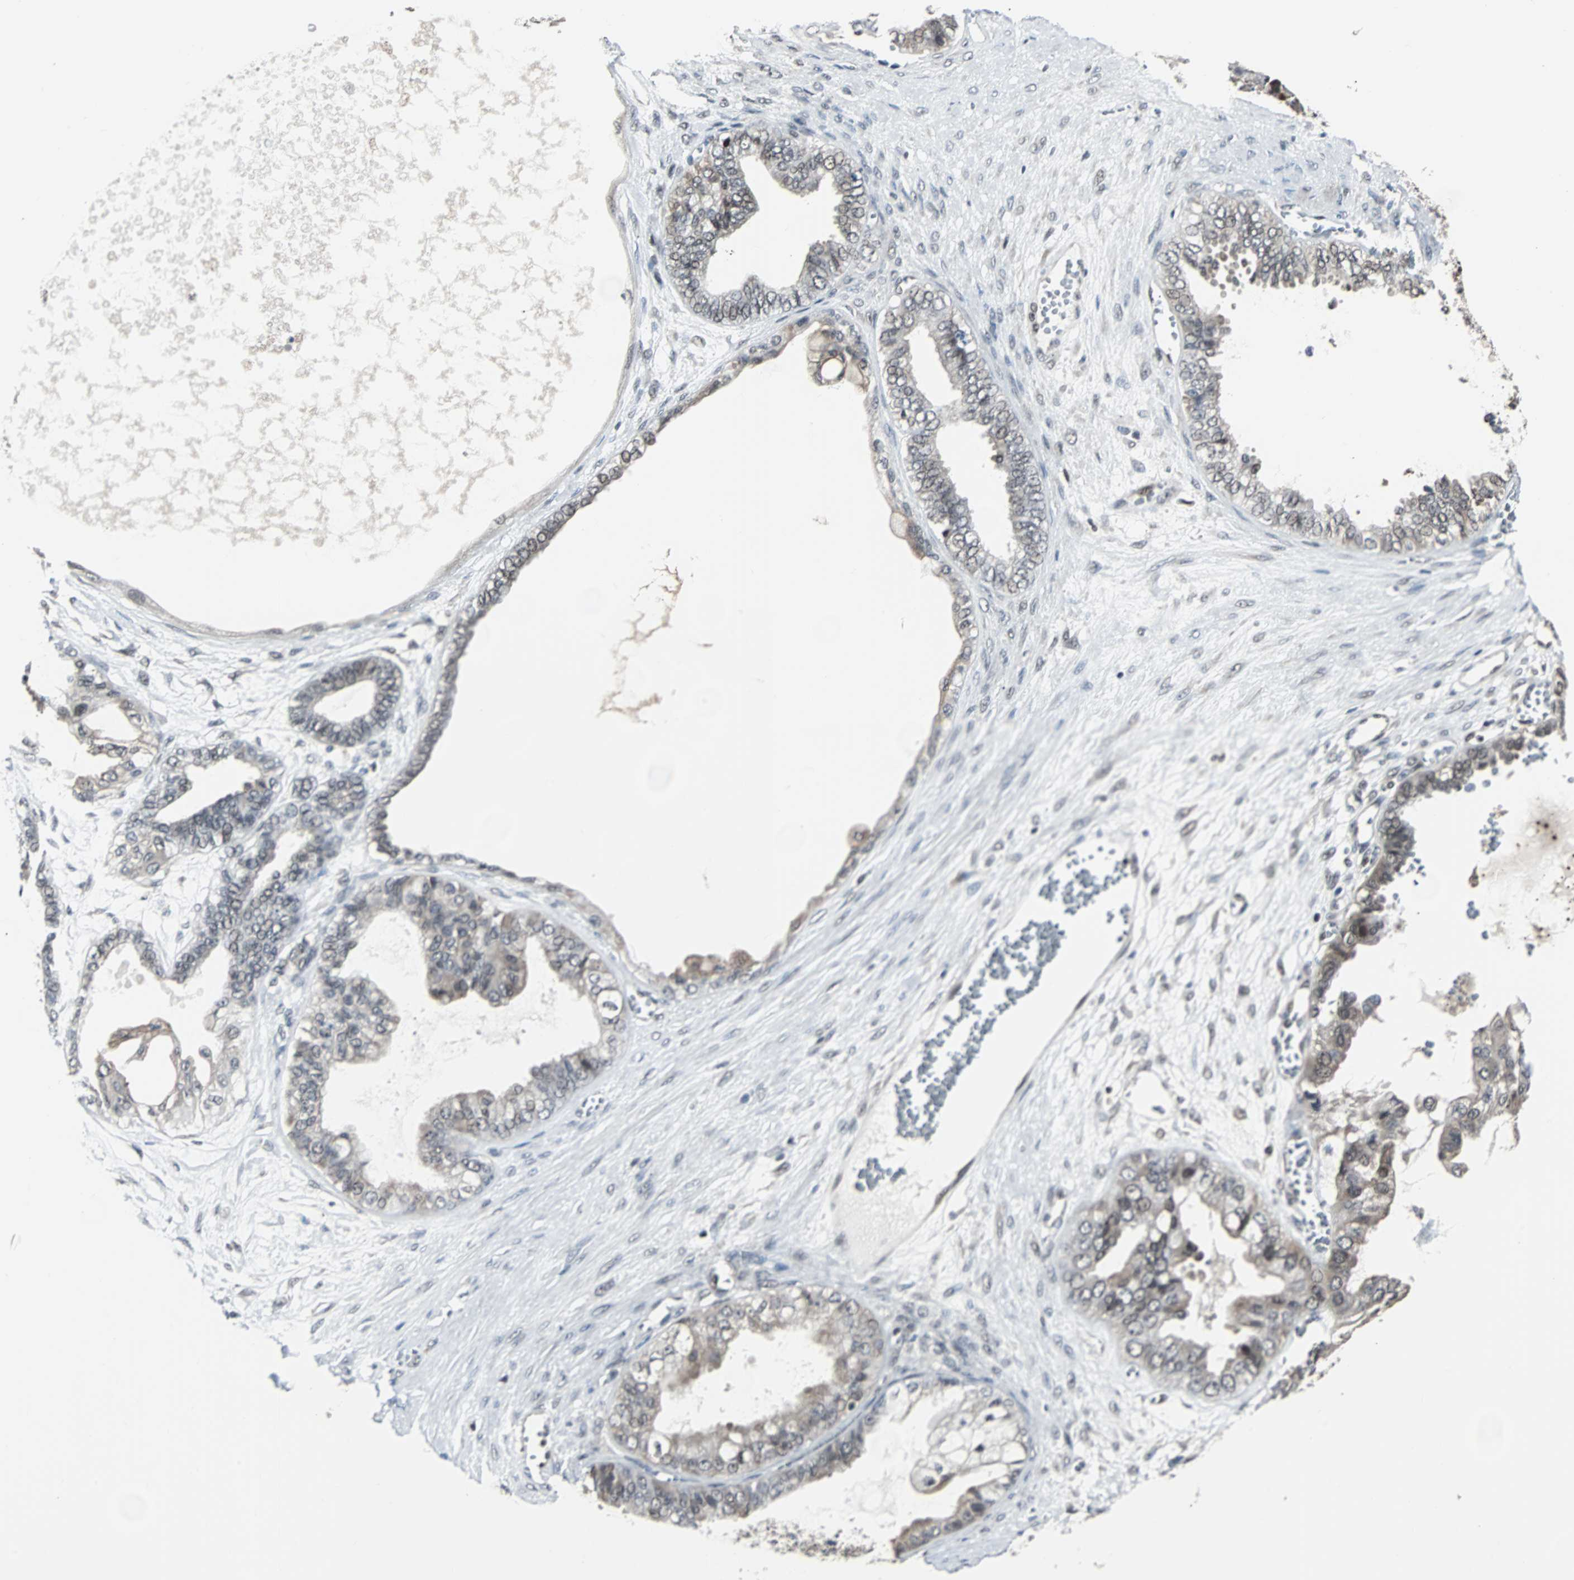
{"staining": {"intensity": "weak", "quantity": "25%-75%", "location": "cytoplasmic/membranous,nuclear"}, "tissue": "ovarian cancer", "cell_type": "Tumor cells", "image_type": "cancer", "snomed": [{"axis": "morphology", "description": "Carcinoma, NOS"}, {"axis": "morphology", "description": "Carcinoma, endometroid"}, {"axis": "topography", "description": "Ovary"}], "caption": "High-power microscopy captured an immunohistochemistry (IHC) photomicrograph of ovarian cancer, revealing weak cytoplasmic/membranous and nuclear expression in approximately 25%-75% of tumor cells. (Stains: DAB (3,3'-diaminobenzidine) in brown, nuclei in blue, Microscopy: brightfield microscopy at high magnification).", "gene": "TERF2IP", "patient": {"sex": "female", "age": 50}}